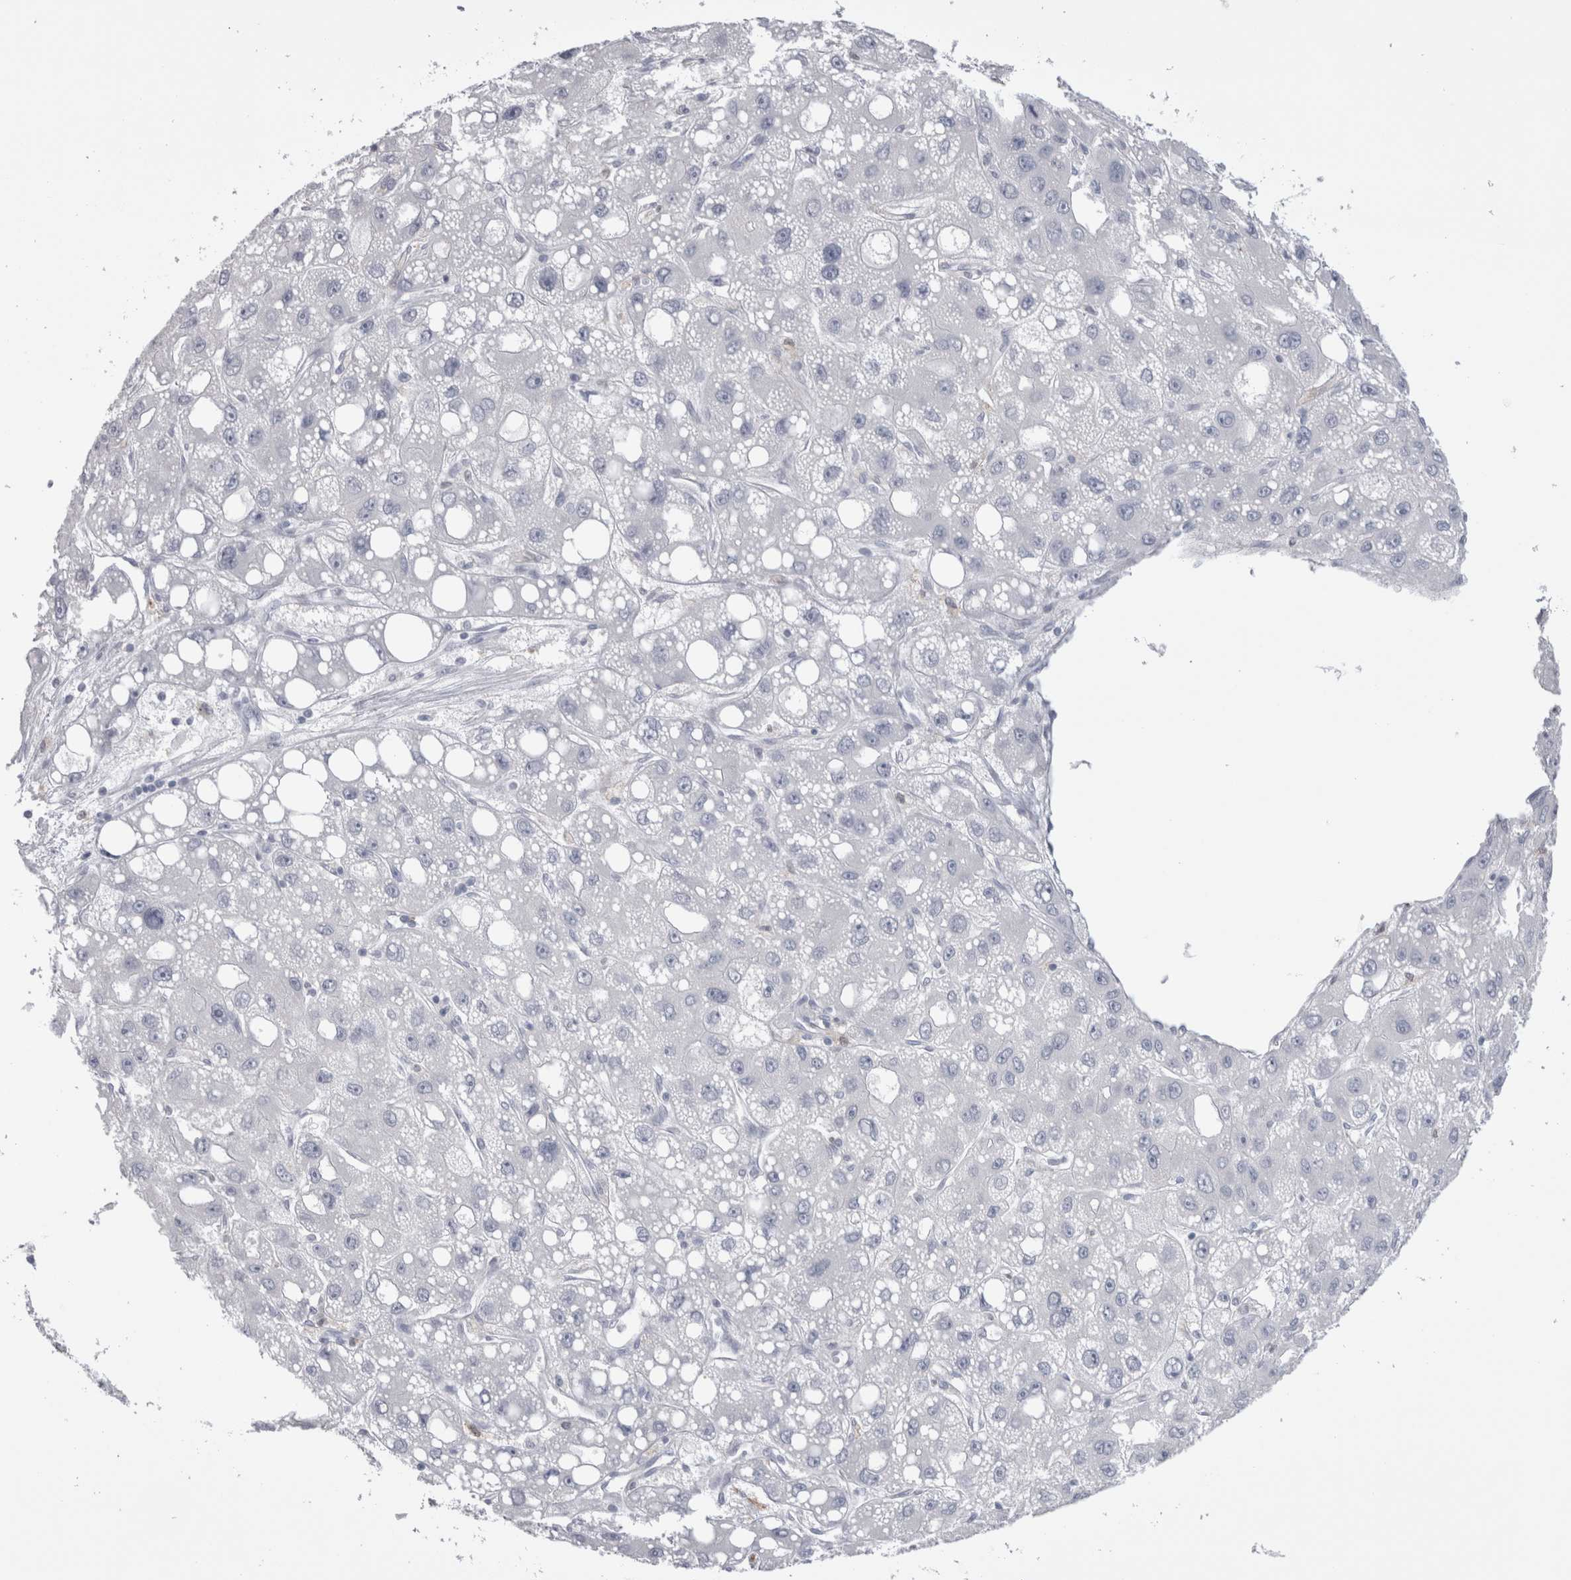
{"staining": {"intensity": "negative", "quantity": "none", "location": "none"}, "tissue": "liver cancer", "cell_type": "Tumor cells", "image_type": "cancer", "snomed": [{"axis": "morphology", "description": "Carcinoma, Hepatocellular, NOS"}, {"axis": "topography", "description": "Liver"}], "caption": "Tumor cells are negative for protein expression in human liver cancer (hepatocellular carcinoma). The staining was performed using DAB to visualize the protein expression in brown, while the nuclei were stained in blue with hematoxylin (Magnification: 20x).", "gene": "SUCNR1", "patient": {"sex": "male", "age": 55}}